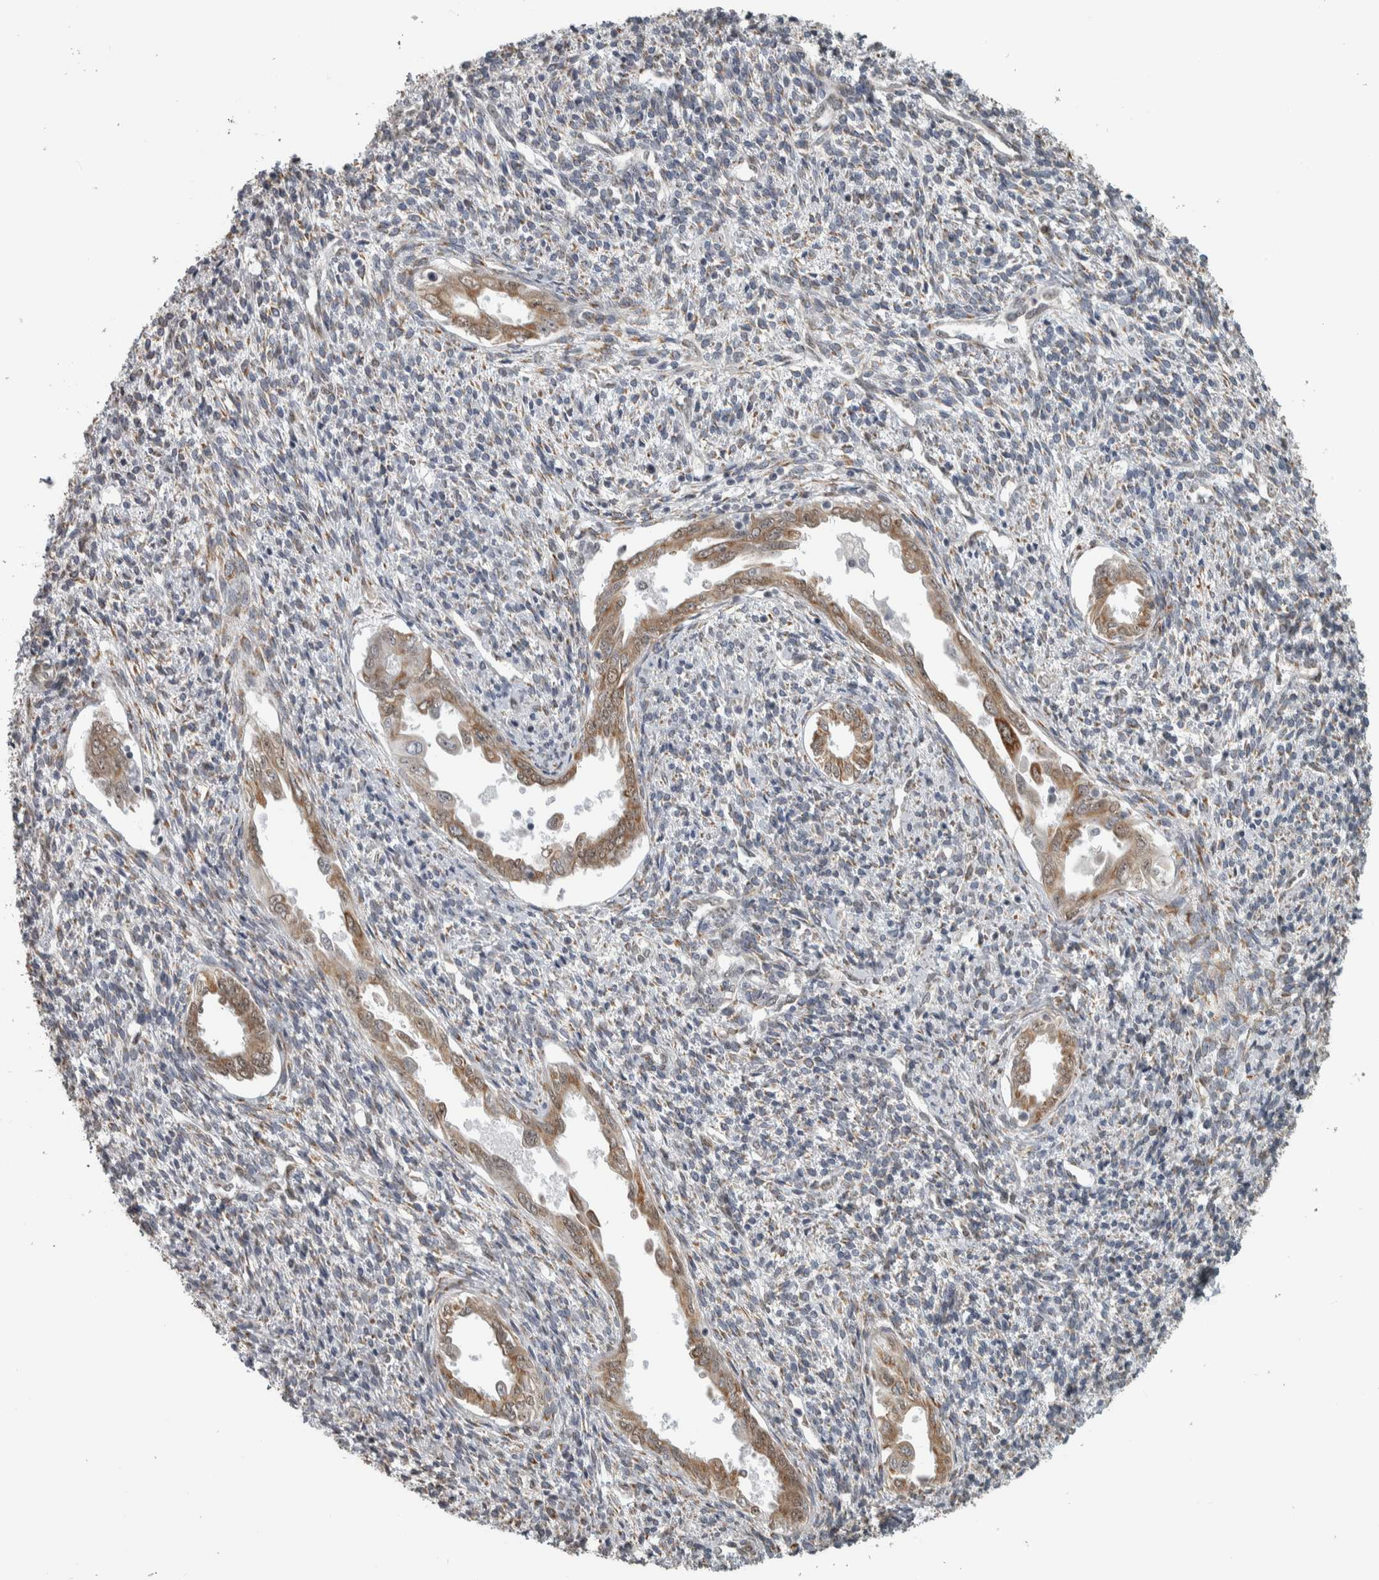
{"staining": {"intensity": "moderate", "quantity": "<25%", "location": "cytoplasmic/membranous,nuclear"}, "tissue": "endometrium", "cell_type": "Cells in endometrial stroma", "image_type": "normal", "snomed": [{"axis": "morphology", "description": "Normal tissue, NOS"}, {"axis": "topography", "description": "Endometrium"}], "caption": "Immunohistochemistry (IHC) photomicrograph of normal endometrium: human endometrium stained using IHC shows low levels of moderate protein expression localized specifically in the cytoplasmic/membranous,nuclear of cells in endometrial stroma, appearing as a cytoplasmic/membranous,nuclear brown color.", "gene": "DDX42", "patient": {"sex": "female", "age": 66}}